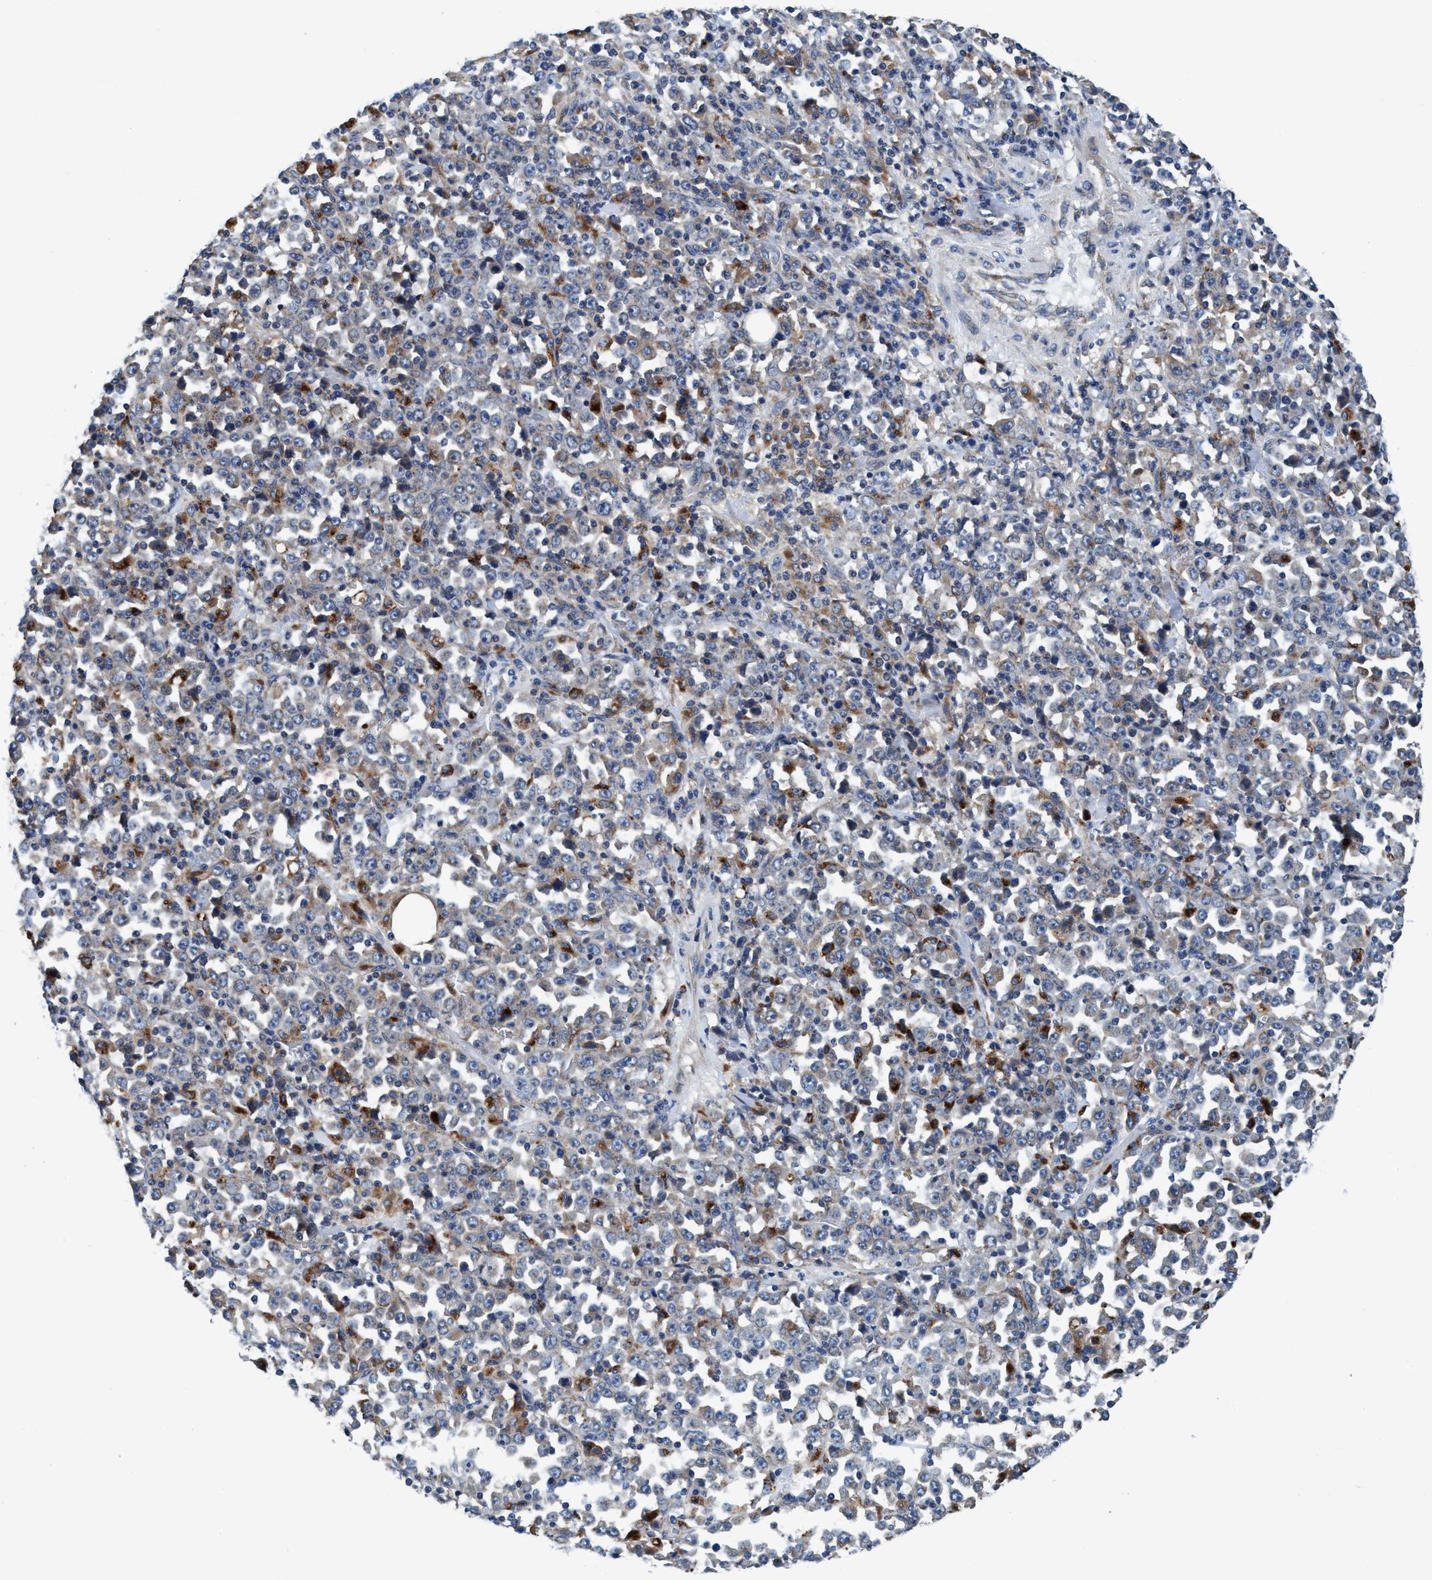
{"staining": {"intensity": "weak", "quantity": ">75%", "location": "cytoplasmic/membranous"}, "tissue": "stomach cancer", "cell_type": "Tumor cells", "image_type": "cancer", "snomed": [{"axis": "morphology", "description": "Normal tissue, NOS"}, {"axis": "morphology", "description": "Adenocarcinoma, NOS"}, {"axis": "topography", "description": "Stomach, upper"}, {"axis": "topography", "description": "Stomach"}], "caption": "Immunohistochemistry (IHC) (DAB (3,3'-diaminobenzidine)) staining of human stomach cancer (adenocarcinoma) shows weak cytoplasmic/membranous protein expression in about >75% of tumor cells.", "gene": "ENDOG", "patient": {"sex": "male", "age": 59}}